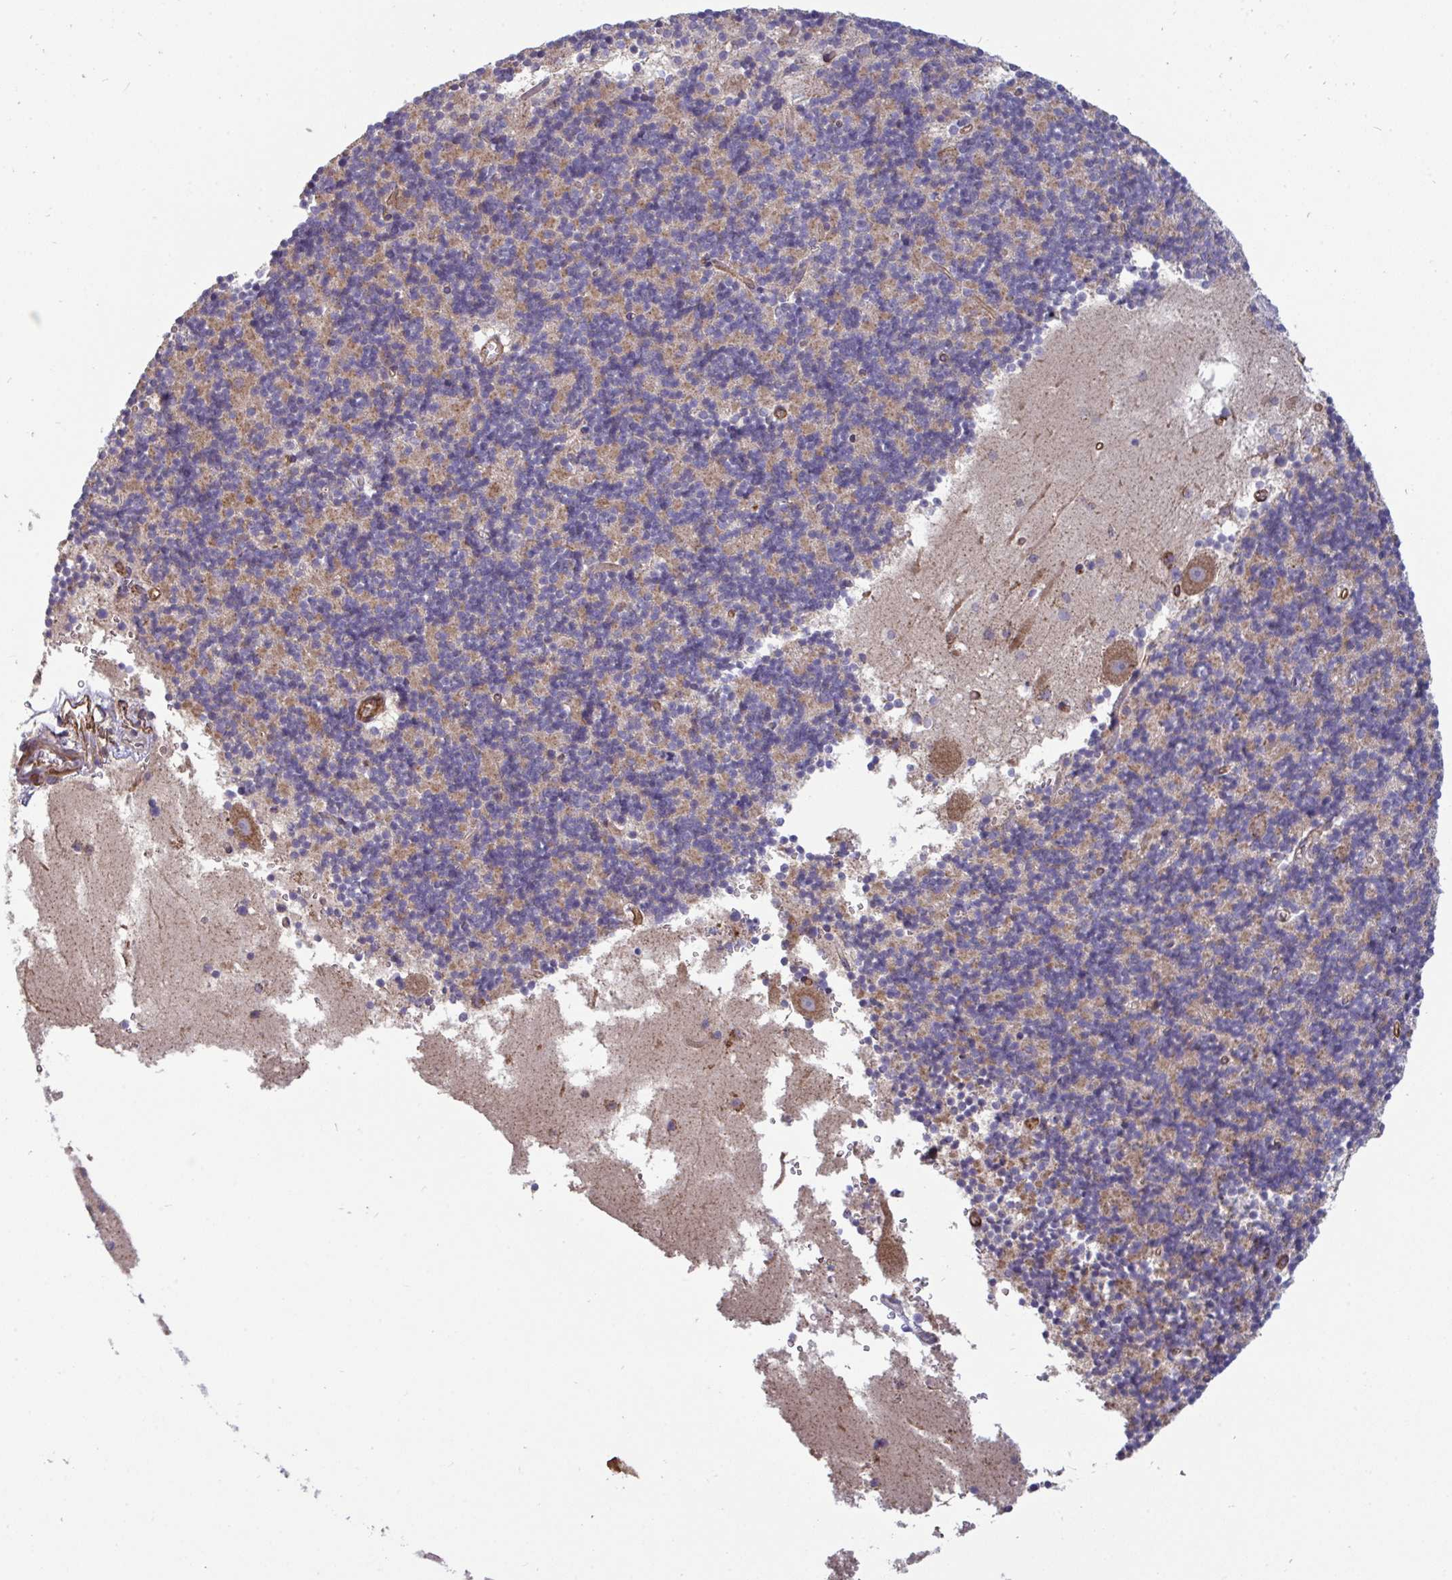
{"staining": {"intensity": "weak", "quantity": "25%-75%", "location": "cytoplasmic/membranous"}, "tissue": "cerebellum", "cell_type": "Cells in granular layer", "image_type": "normal", "snomed": [{"axis": "morphology", "description": "Normal tissue, NOS"}, {"axis": "topography", "description": "Cerebellum"}], "caption": "Cells in granular layer exhibit weak cytoplasmic/membranous positivity in approximately 25%-75% of cells in unremarkable cerebellum. The protein is shown in brown color, while the nuclei are stained blue.", "gene": "ISCU", "patient": {"sex": "male", "age": 54}}